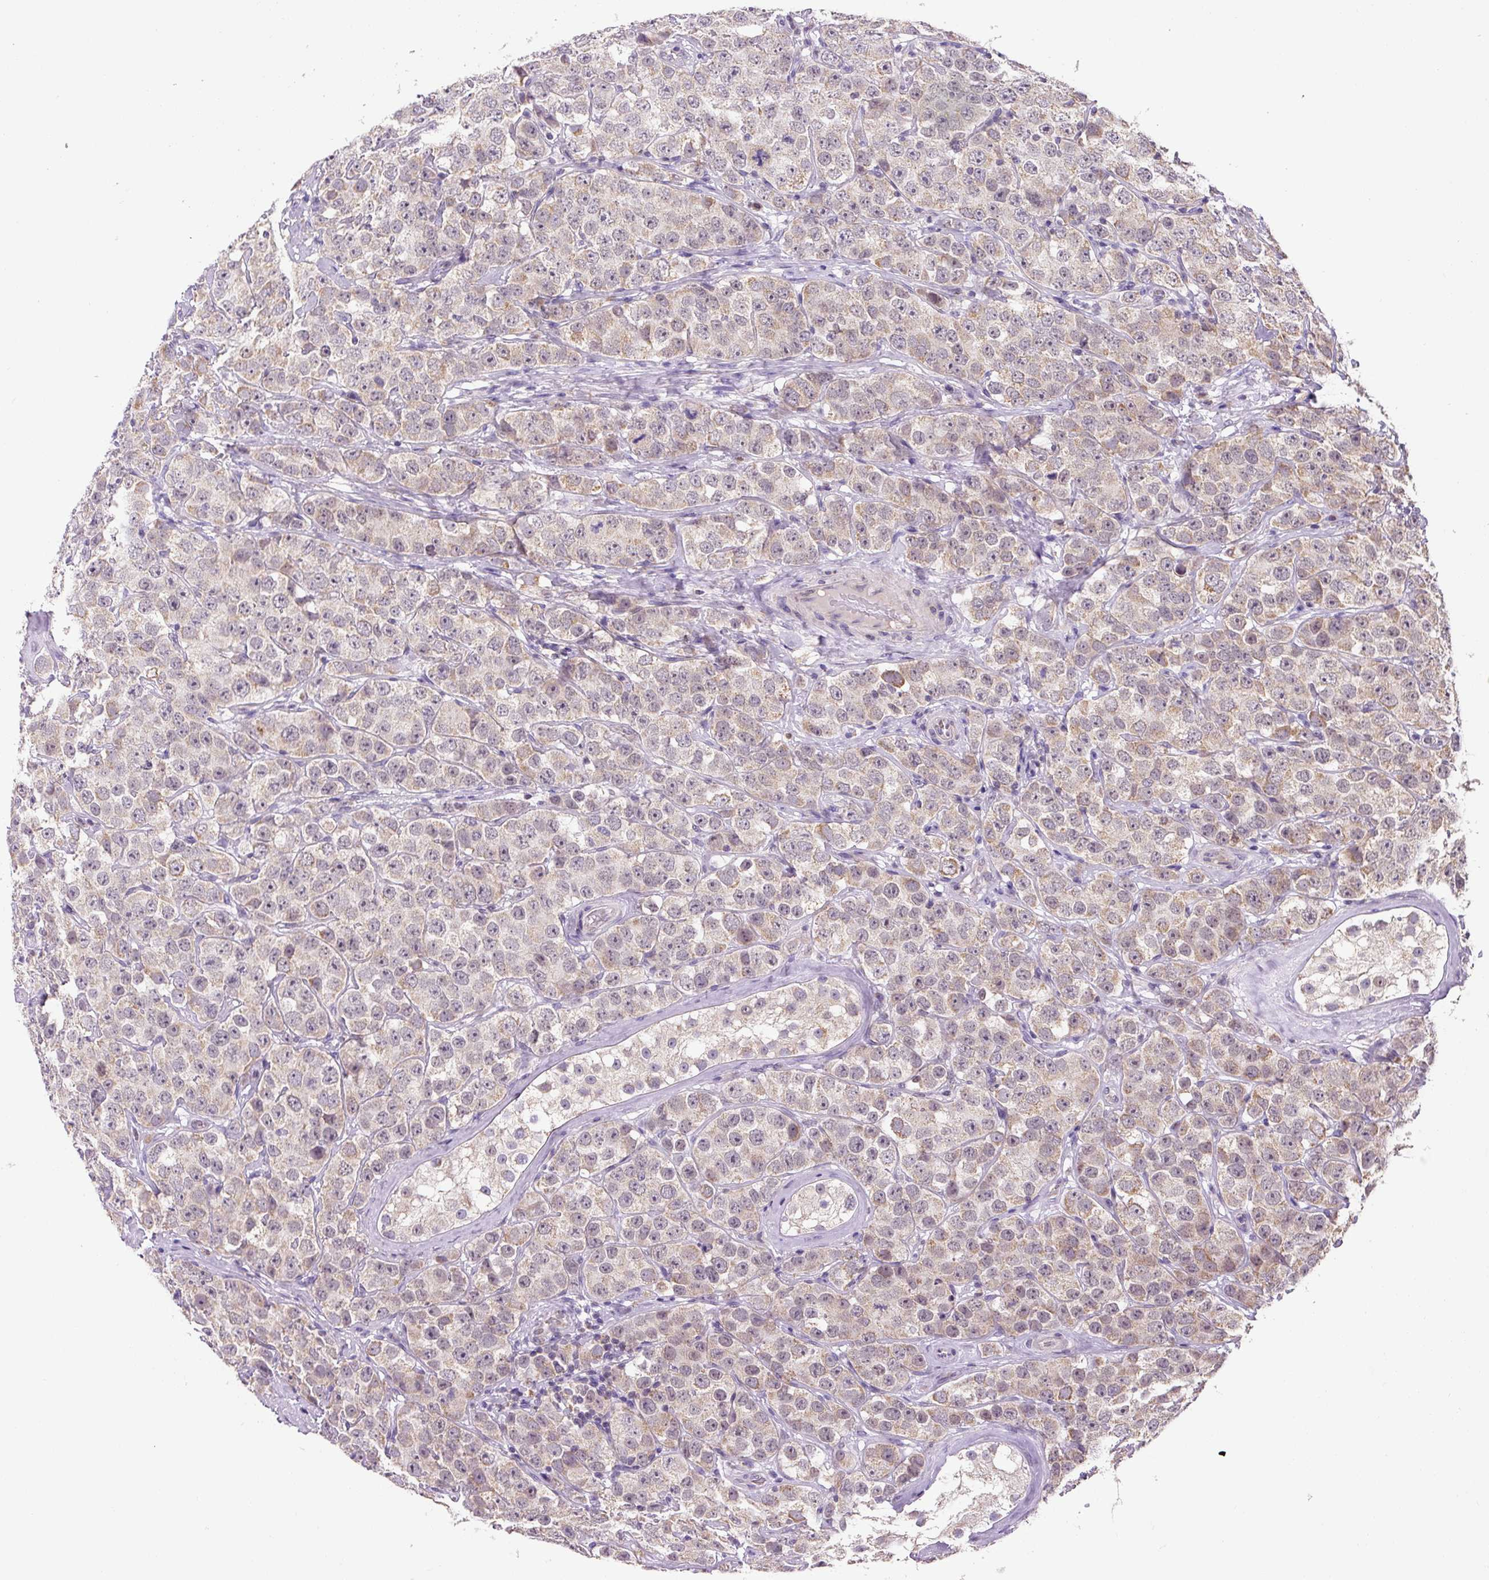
{"staining": {"intensity": "weak", "quantity": ">75%", "location": "cytoplasmic/membranous"}, "tissue": "testis cancer", "cell_type": "Tumor cells", "image_type": "cancer", "snomed": [{"axis": "morphology", "description": "Seminoma, NOS"}, {"axis": "topography", "description": "Testis"}], "caption": "Seminoma (testis) was stained to show a protein in brown. There is low levels of weak cytoplasmic/membranous positivity in about >75% of tumor cells.", "gene": "MFSD9", "patient": {"sex": "male", "age": 28}}